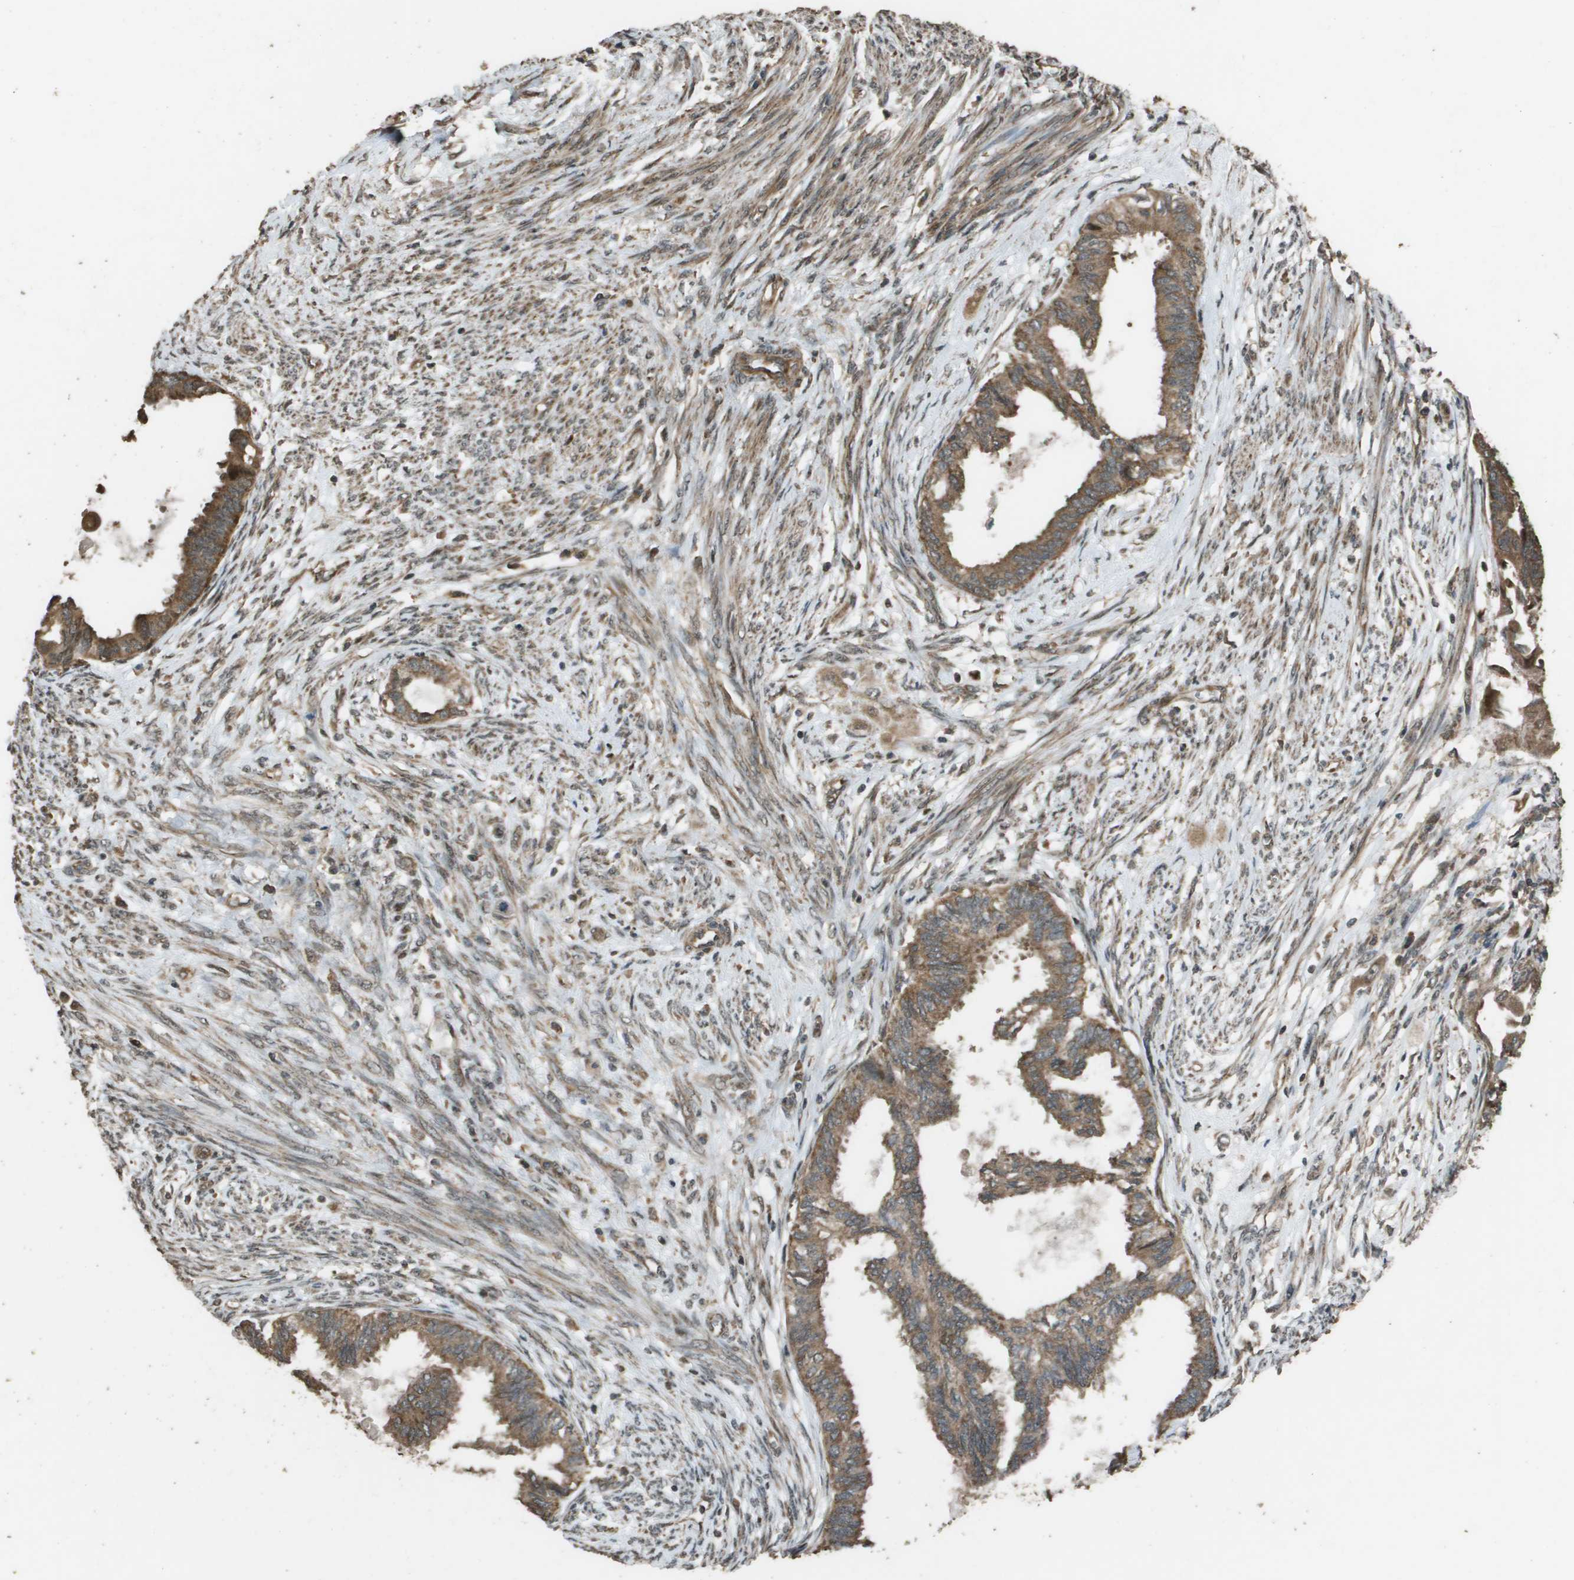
{"staining": {"intensity": "moderate", "quantity": ">75%", "location": "cytoplasmic/membranous"}, "tissue": "cervical cancer", "cell_type": "Tumor cells", "image_type": "cancer", "snomed": [{"axis": "morphology", "description": "Normal tissue, NOS"}, {"axis": "morphology", "description": "Adenocarcinoma, NOS"}, {"axis": "topography", "description": "Cervix"}, {"axis": "topography", "description": "Endometrium"}], "caption": "Cervical cancer stained for a protein demonstrates moderate cytoplasmic/membranous positivity in tumor cells.", "gene": "FIG4", "patient": {"sex": "female", "age": 86}}